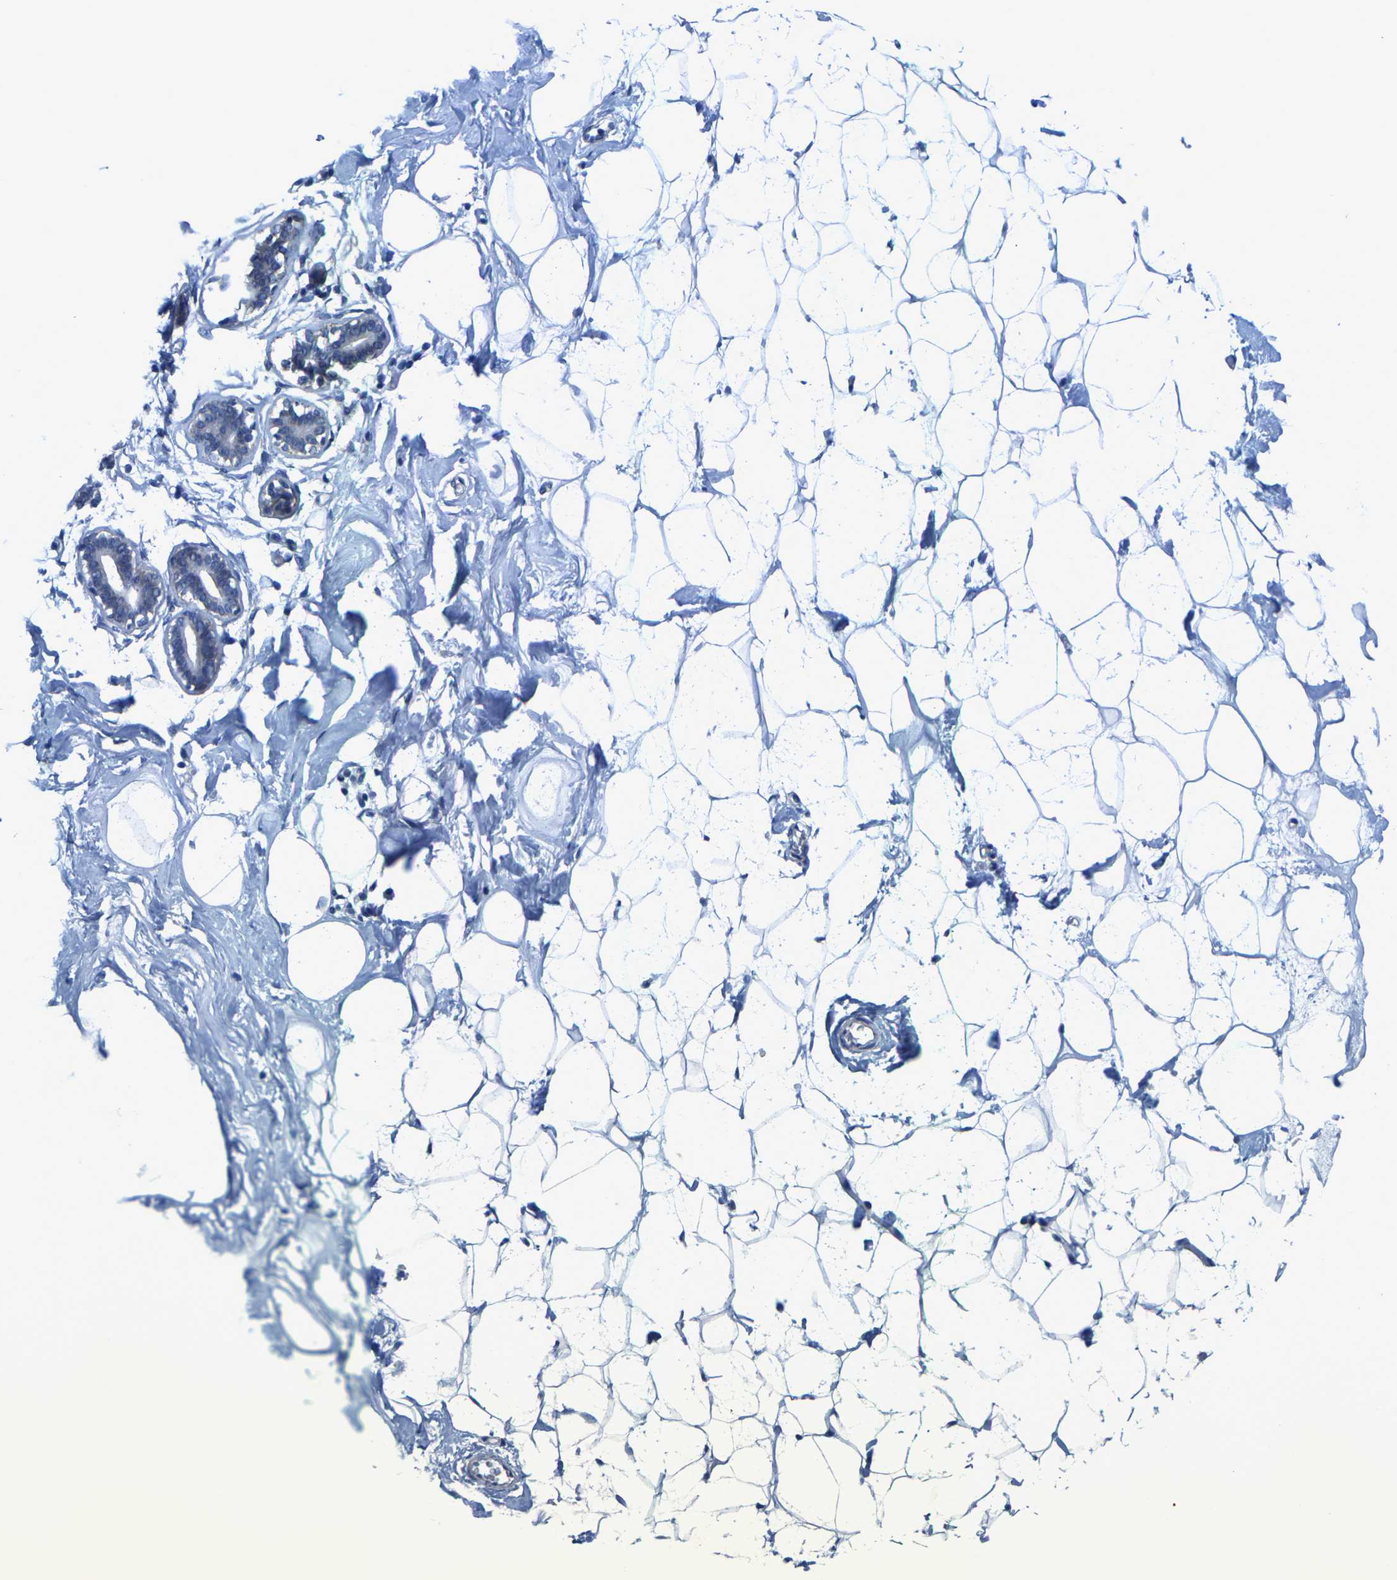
{"staining": {"intensity": "negative", "quantity": "none", "location": "none"}, "tissue": "adipose tissue", "cell_type": "Adipocytes", "image_type": "normal", "snomed": [{"axis": "morphology", "description": "Normal tissue, NOS"}, {"axis": "morphology", "description": "Fibrosis, NOS"}, {"axis": "topography", "description": "Breast"}, {"axis": "topography", "description": "Adipose tissue"}], "caption": "A micrograph of adipose tissue stained for a protein shows no brown staining in adipocytes. (Brightfield microscopy of DAB immunohistochemistry (IHC) at high magnification).", "gene": "DSCAM", "patient": {"sex": "female", "age": 39}}